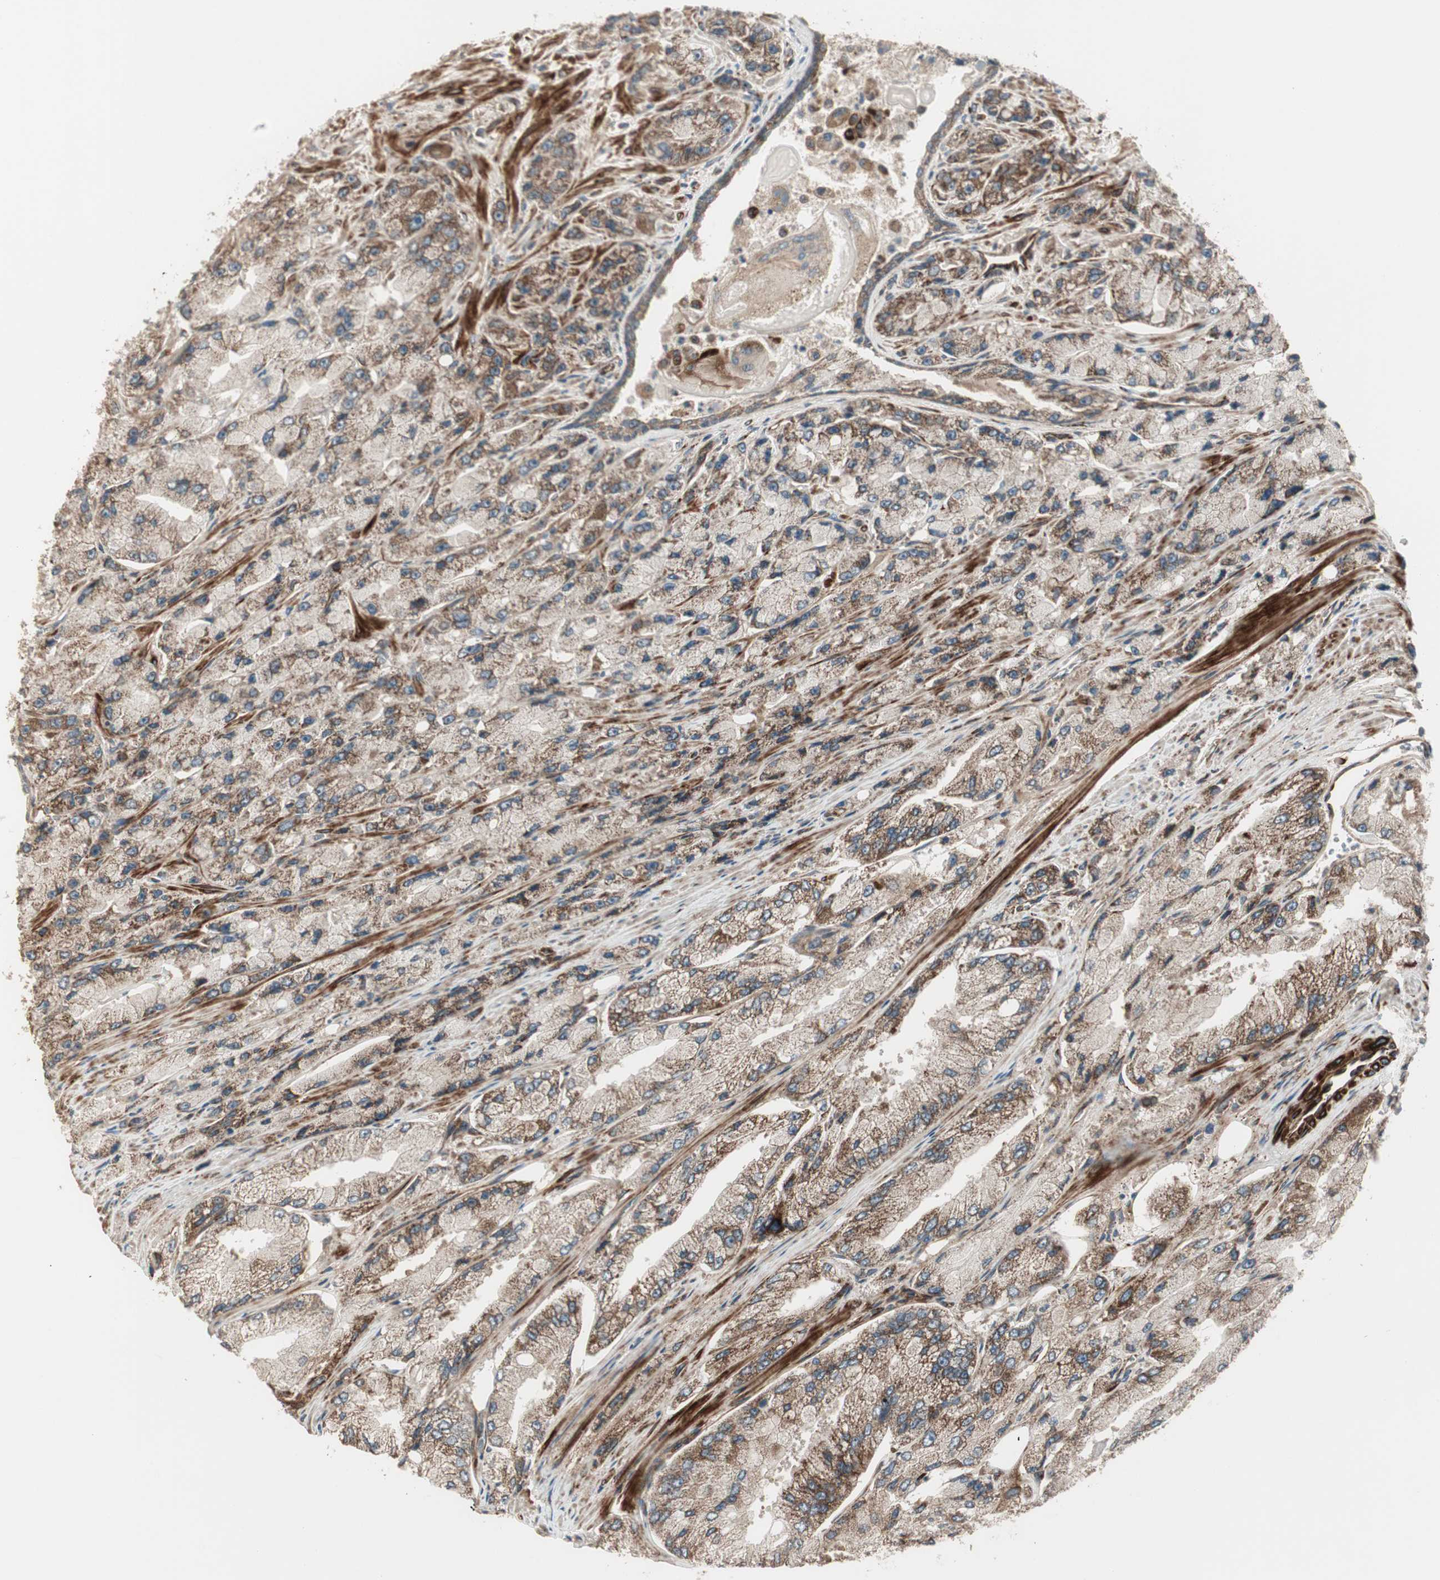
{"staining": {"intensity": "moderate", "quantity": ">75%", "location": "cytoplasmic/membranous"}, "tissue": "prostate cancer", "cell_type": "Tumor cells", "image_type": "cancer", "snomed": [{"axis": "morphology", "description": "Adenocarcinoma, High grade"}, {"axis": "topography", "description": "Prostate"}], "caption": "Brown immunohistochemical staining in human prostate adenocarcinoma (high-grade) exhibits moderate cytoplasmic/membranous positivity in about >75% of tumor cells.", "gene": "PPP2R5E", "patient": {"sex": "male", "age": 58}}